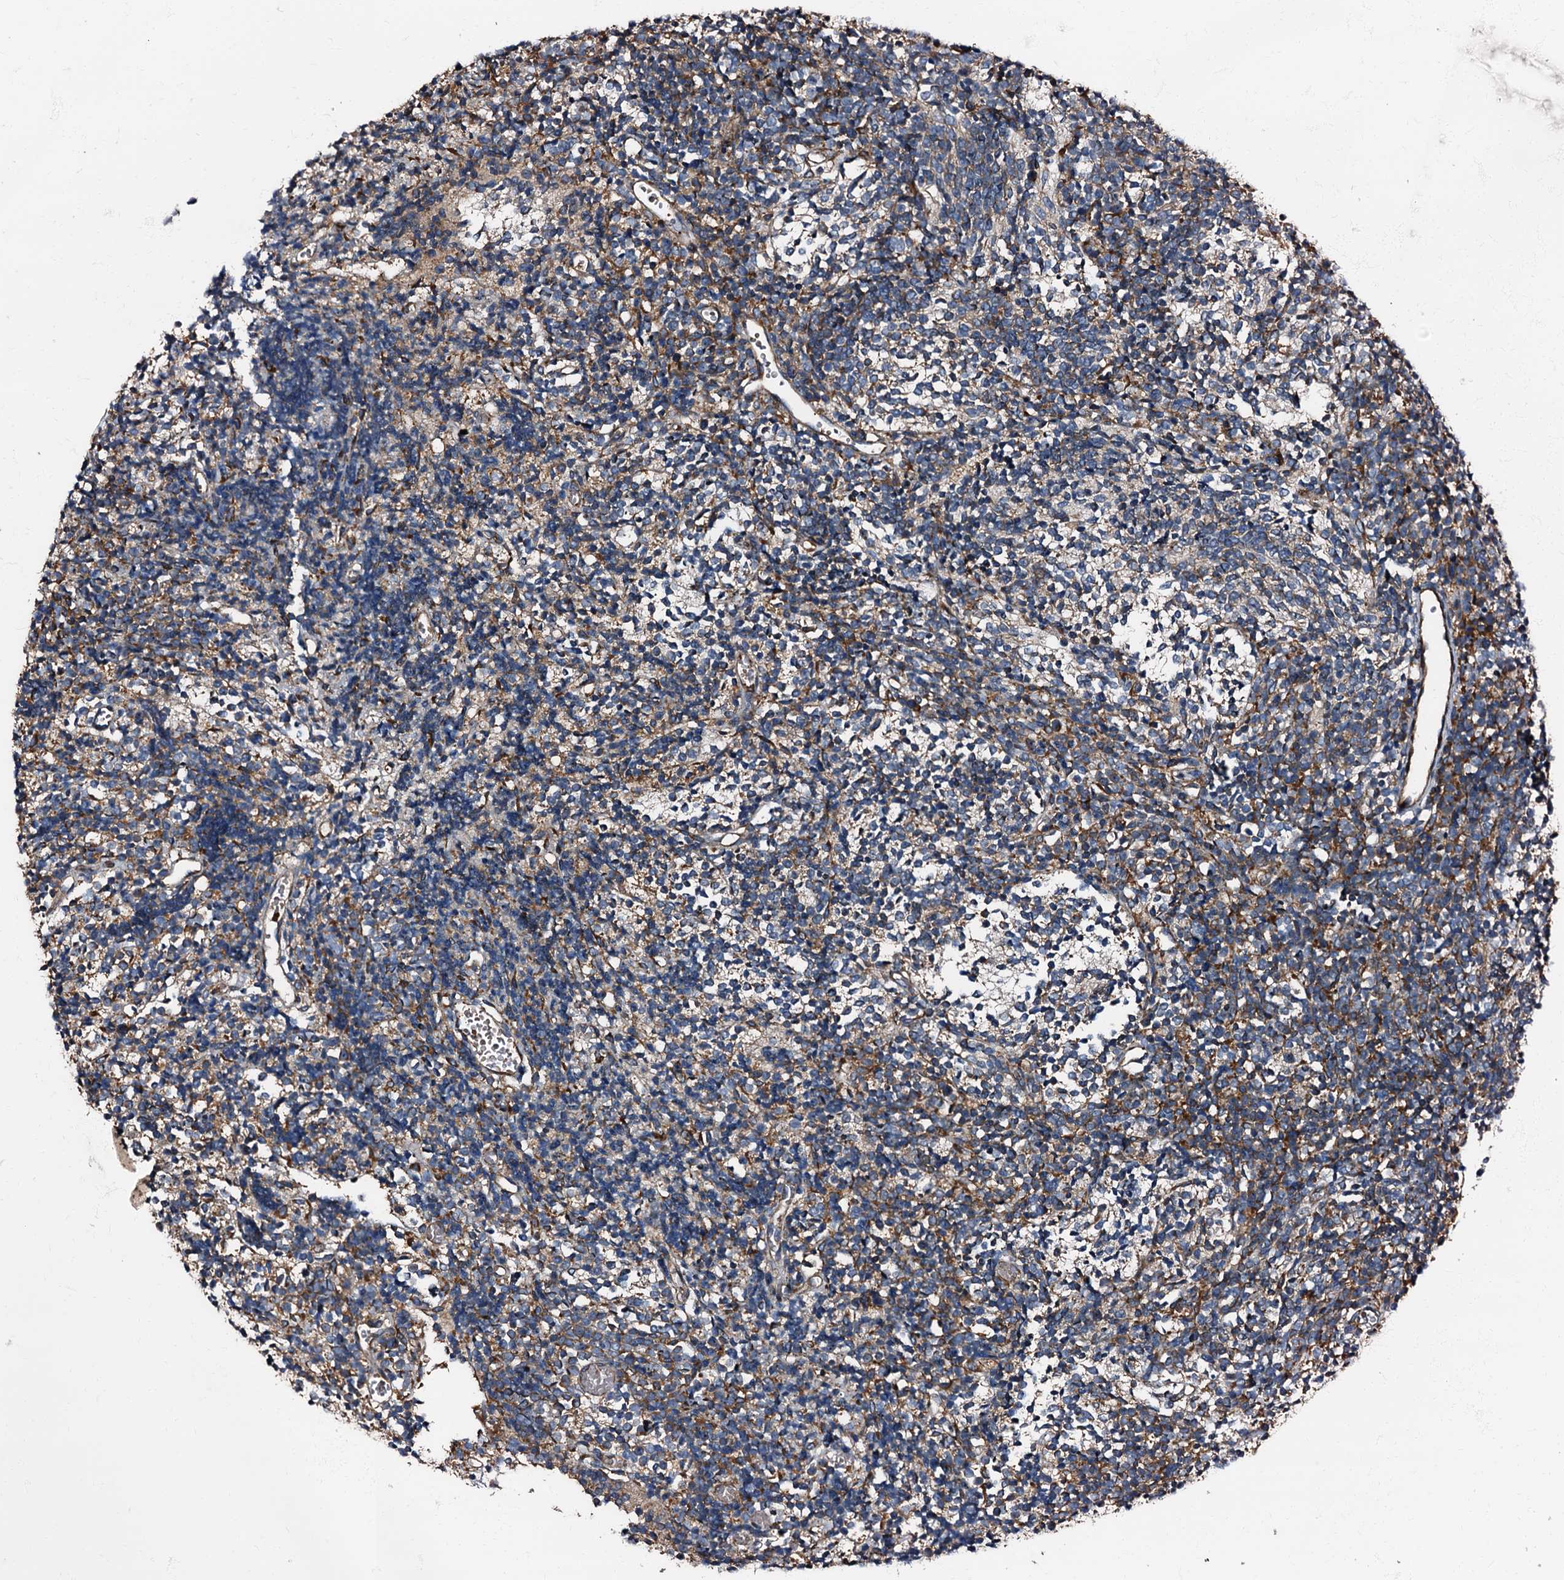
{"staining": {"intensity": "moderate", "quantity": "25%-75%", "location": "cytoplasmic/membranous"}, "tissue": "glioma", "cell_type": "Tumor cells", "image_type": "cancer", "snomed": [{"axis": "morphology", "description": "Glioma, malignant, Low grade"}, {"axis": "topography", "description": "Brain"}], "caption": "This photomicrograph displays immunohistochemistry staining of glioma, with medium moderate cytoplasmic/membranous expression in approximately 25%-75% of tumor cells.", "gene": "ATP2C1", "patient": {"sex": "female", "age": 1}}